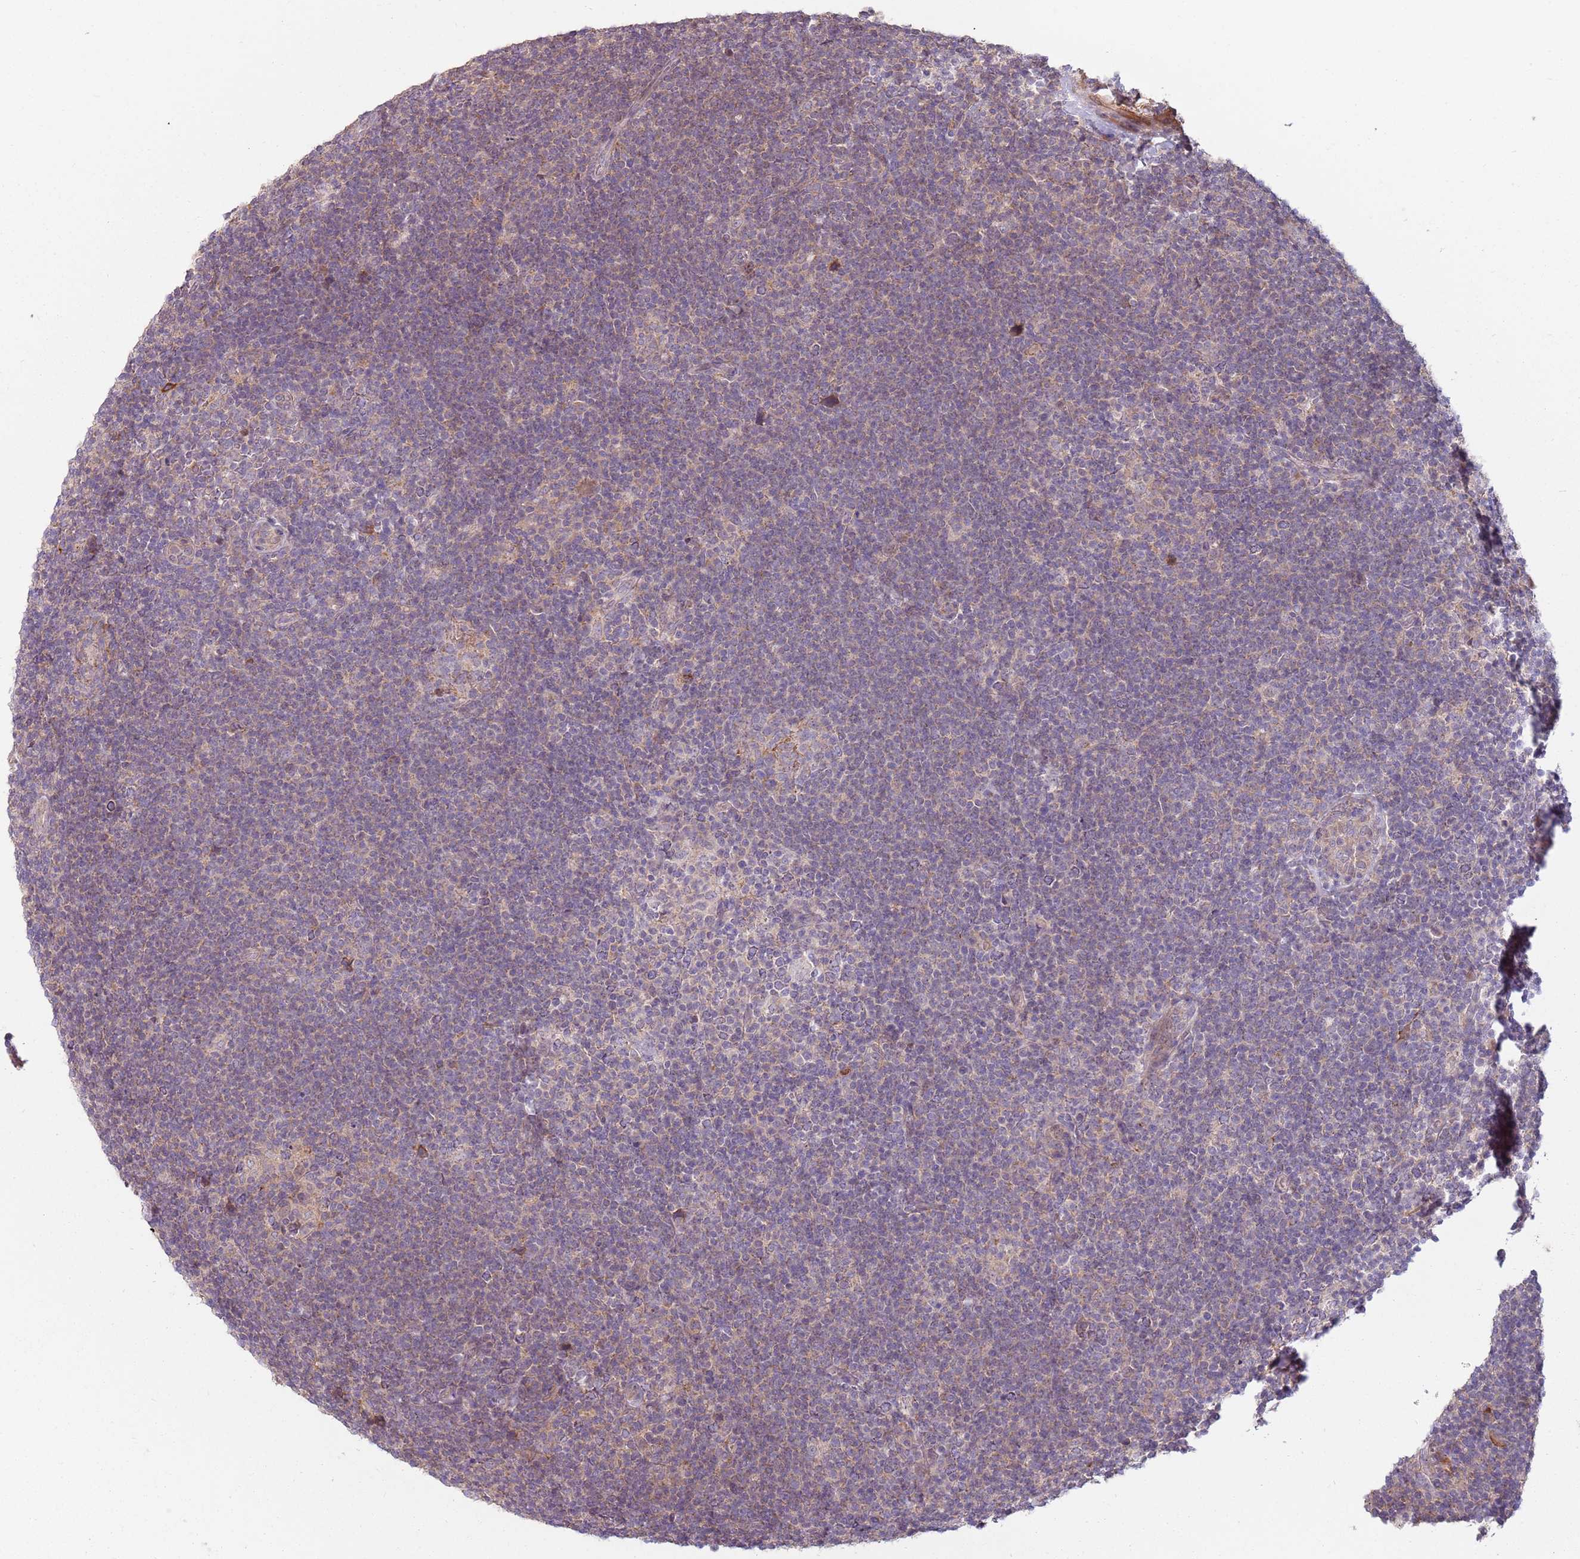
{"staining": {"intensity": "negative", "quantity": "none", "location": "none"}, "tissue": "lymphoma", "cell_type": "Tumor cells", "image_type": "cancer", "snomed": [{"axis": "morphology", "description": "Hodgkin's disease, NOS"}, {"axis": "topography", "description": "Lymph node"}], "caption": "DAB (3,3'-diaminobenzidine) immunohistochemical staining of human lymphoma reveals no significant expression in tumor cells.", "gene": "SPATA31D1", "patient": {"sex": "female", "age": 57}}